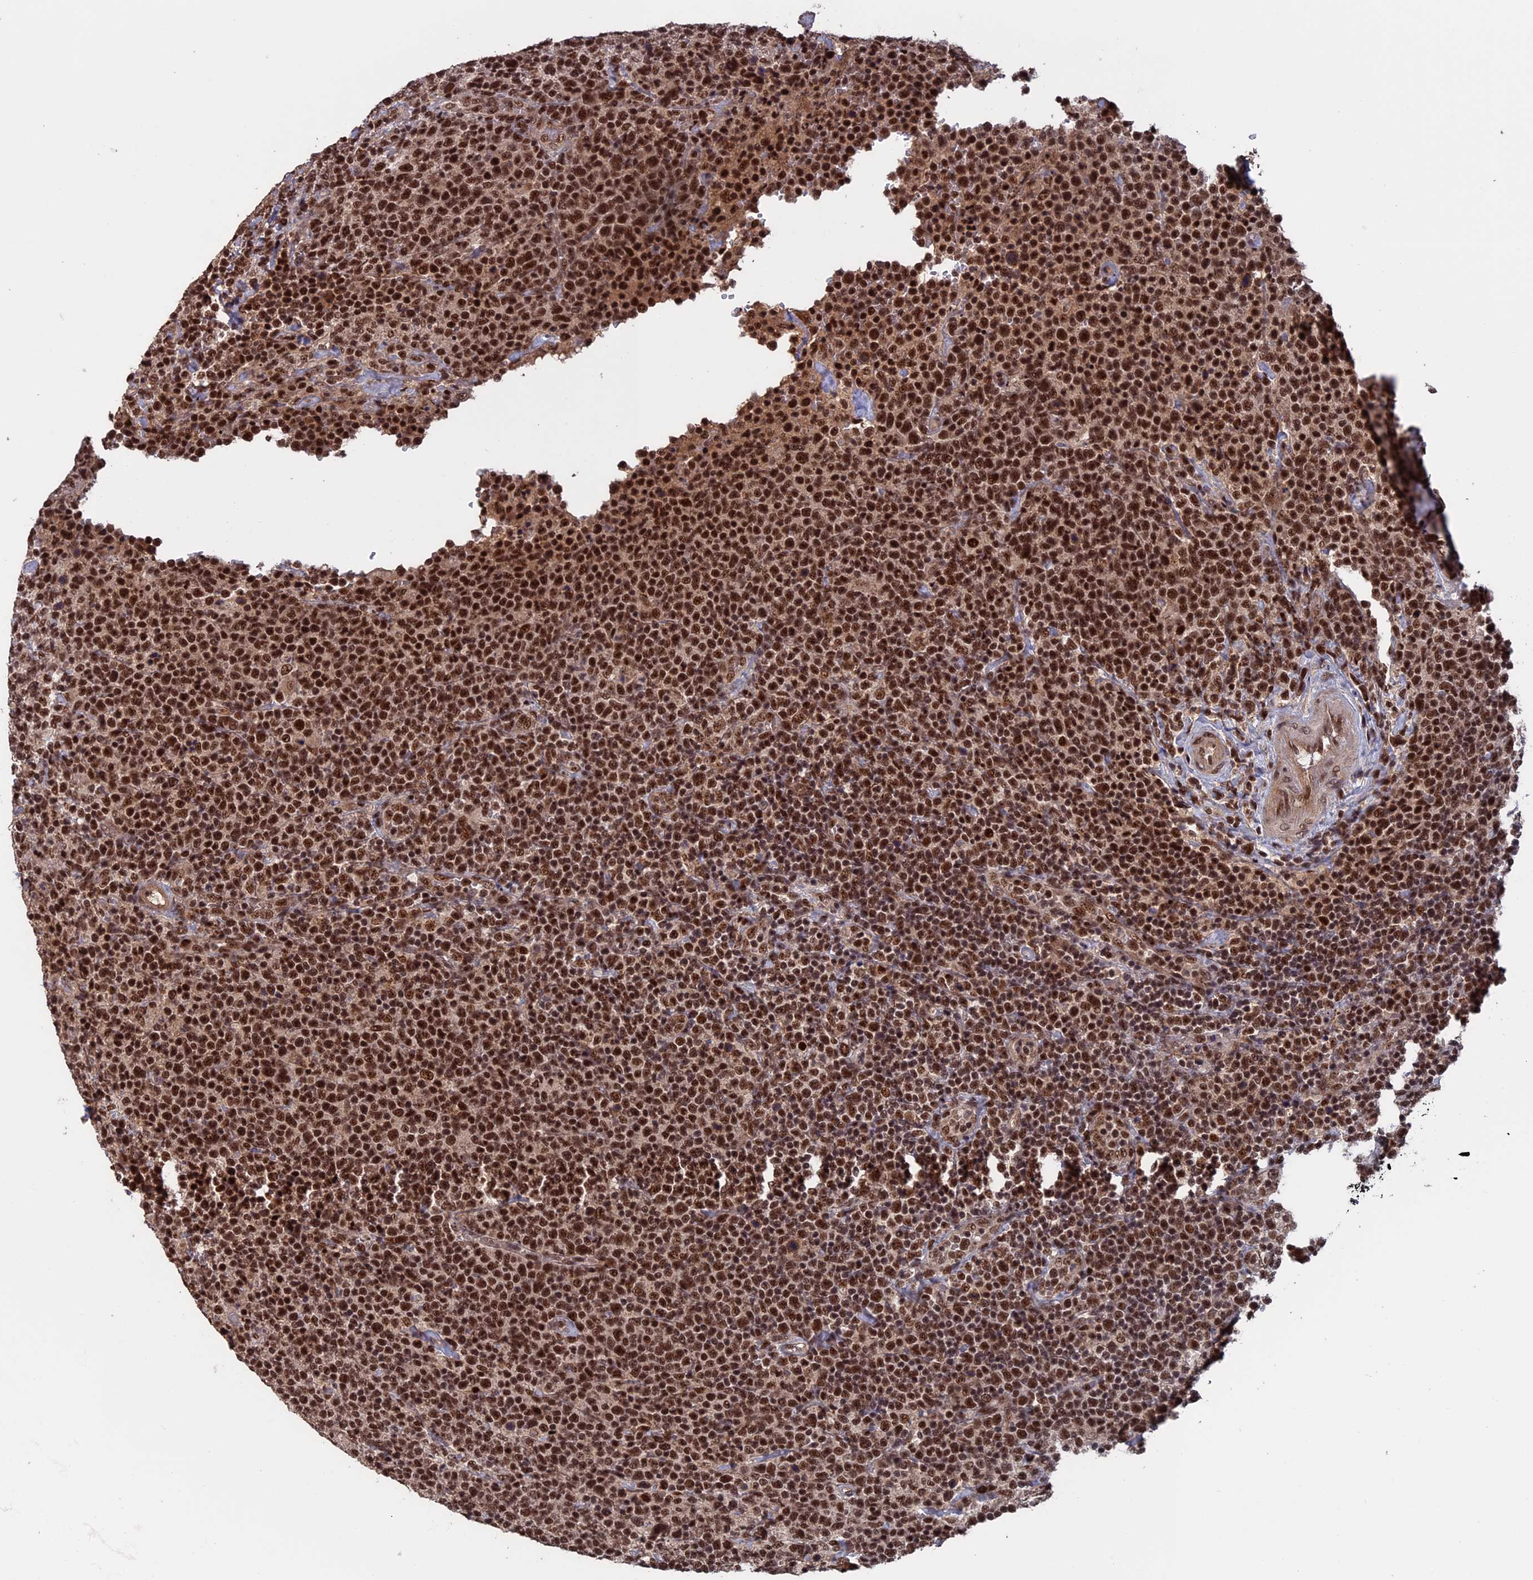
{"staining": {"intensity": "strong", "quantity": ">75%", "location": "nuclear"}, "tissue": "lymphoma", "cell_type": "Tumor cells", "image_type": "cancer", "snomed": [{"axis": "morphology", "description": "Malignant lymphoma, non-Hodgkin's type, High grade"}, {"axis": "topography", "description": "Lymph node"}], "caption": "Tumor cells reveal strong nuclear staining in about >75% of cells in lymphoma.", "gene": "CACTIN", "patient": {"sex": "male", "age": 61}}